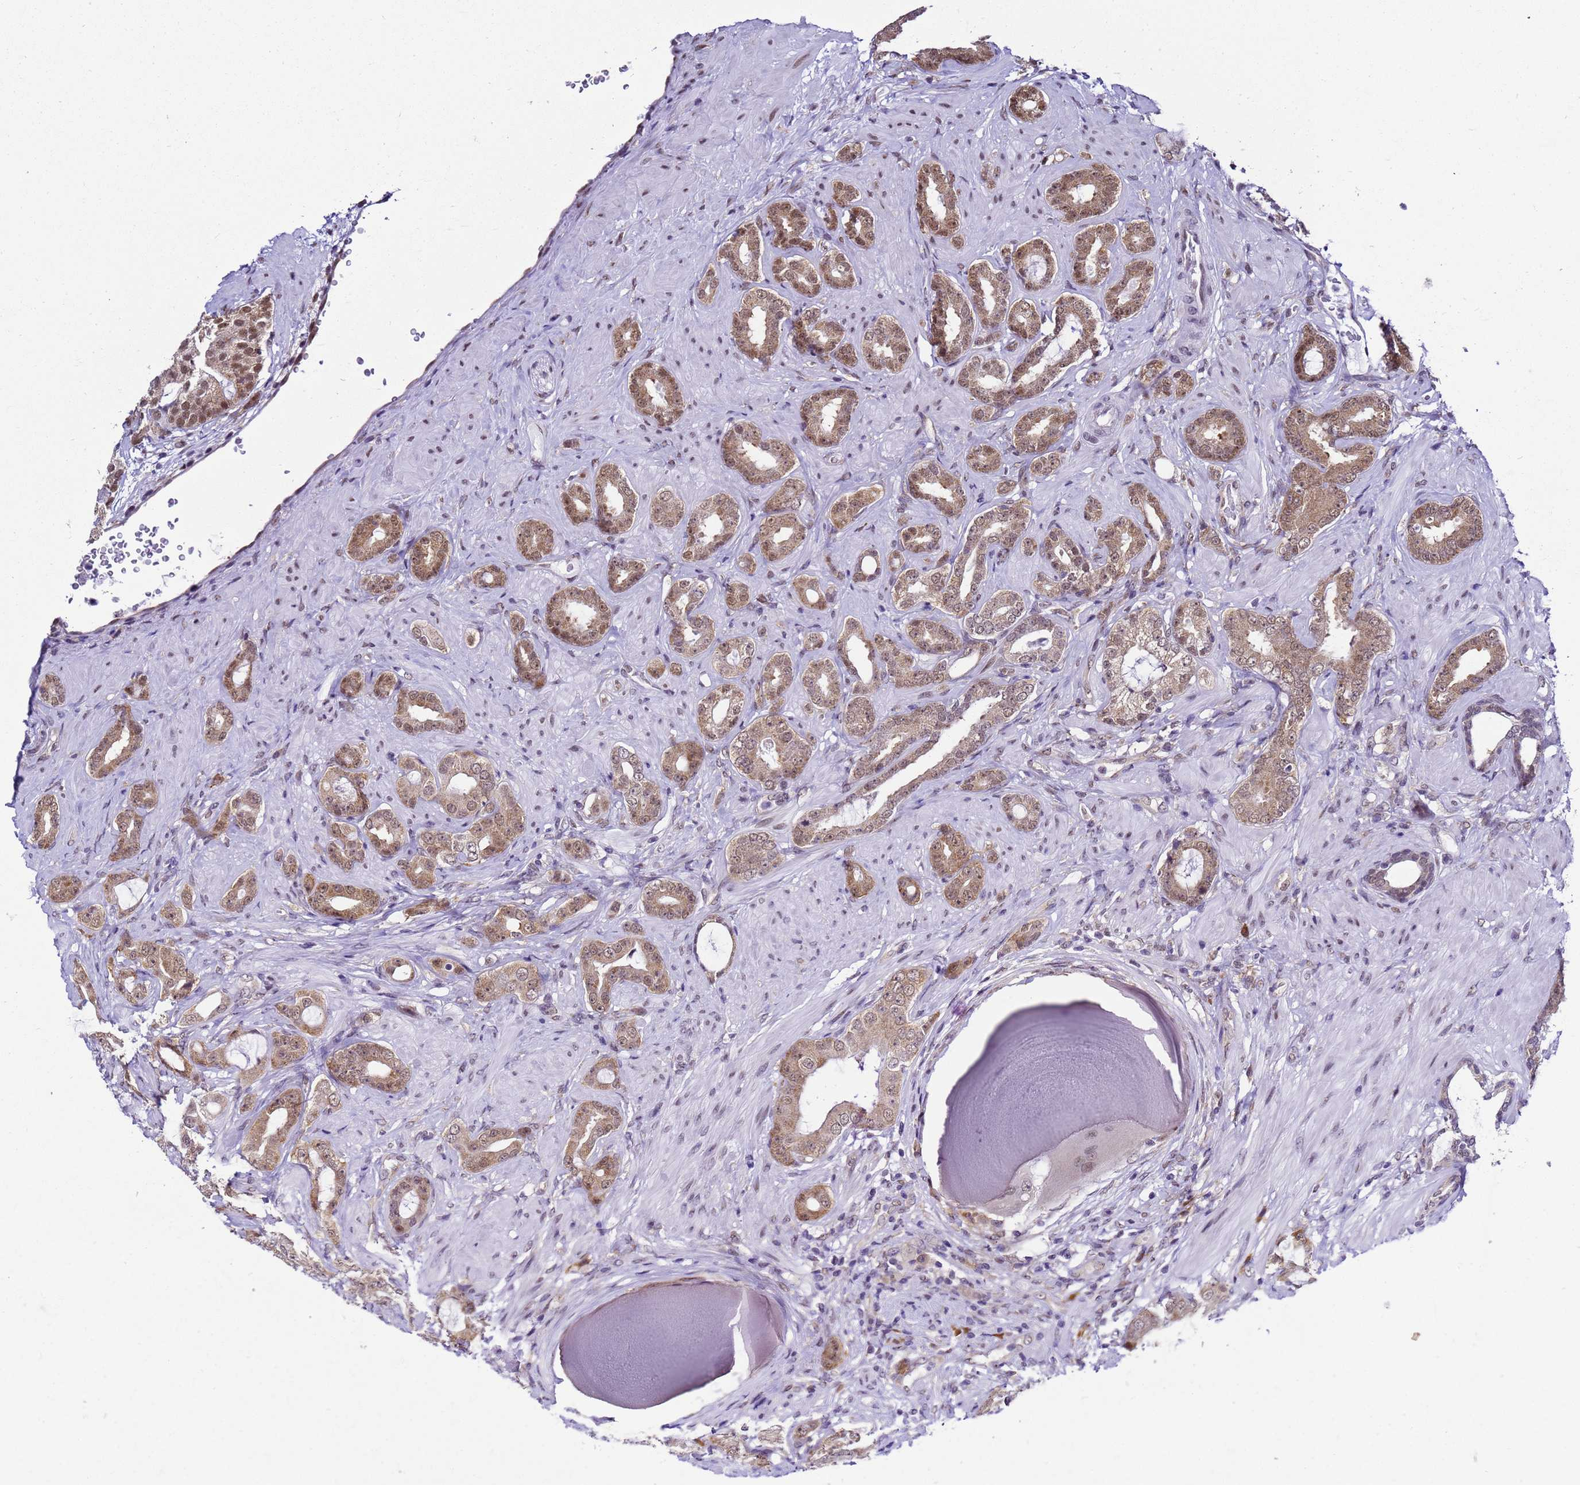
{"staining": {"intensity": "moderate", "quantity": ">75%", "location": "cytoplasmic/membranous,nuclear"}, "tissue": "prostate cancer", "cell_type": "Tumor cells", "image_type": "cancer", "snomed": [{"axis": "morphology", "description": "Adenocarcinoma, Low grade"}, {"axis": "topography", "description": "Prostate"}], "caption": "Tumor cells display medium levels of moderate cytoplasmic/membranous and nuclear positivity in approximately >75% of cells in prostate low-grade adenocarcinoma.", "gene": "SMN1", "patient": {"sex": "male", "age": 57}}